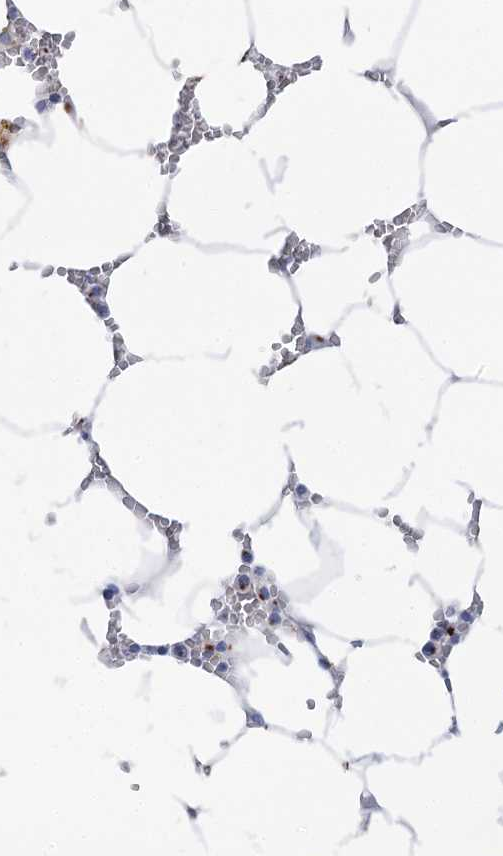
{"staining": {"intensity": "strong", "quantity": "<25%", "location": "cytoplasmic/membranous"}, "tissue": "bone marrow", "cell_type": "Hematopoietic cells", "image_type": "normal", "snomed": [{"axis": "morphology", "description": "Normal tissue, NOS"}, {"axis": "topography", "description": "Bone marrow"}], "caption": "The histopathology image shows immunohistochemical staining of unremarkable bone marrow. There is strong cytoplasmic/membranous expression is present in about <25% of hematopoietic cells. The staining was performed using DAB to visualize the protein expression in brown, while the nuclei were stained in blue with hematoxylin (Magnification: 20x).", "gene": "TMEM165", "patient": {"sex": "male", "age": 70}}